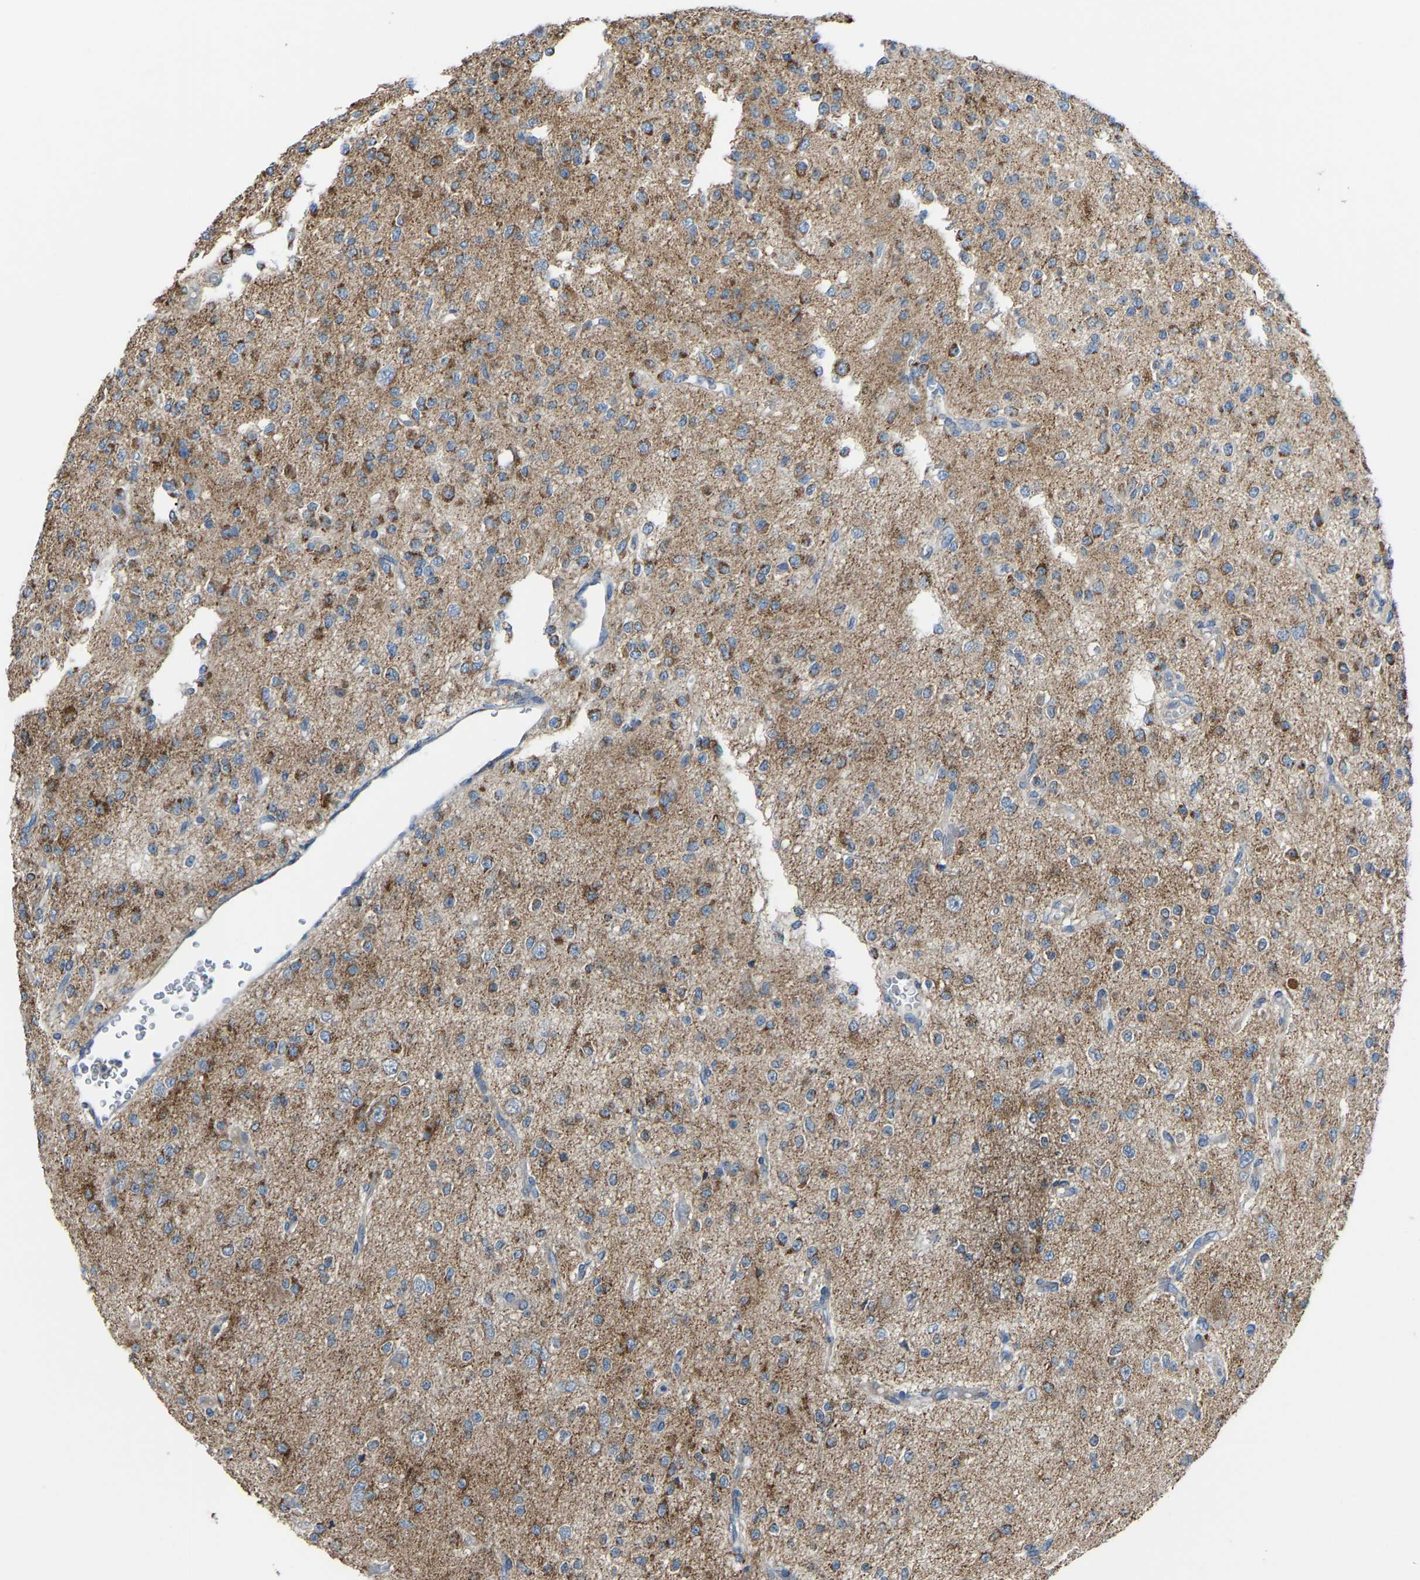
{"staining": {"intensity": "moderate", "quantity": ">75%", "location": "cytoplasmic/membranous"}, "tissue": "glioma", "cell_type": "Tumor cells", "image_type": "cancer", "snomed": [{"axis": "morphology", "description": "Glioma, malignant, Low grade"}, {"axis": "topography", "description": "Brain"}], "caption": "Glioma stained for a protein (brown) exhibits moderate cytoplasmic/membranous positive staining in about >75% of tumor cells.", "gene": "CANT1", "patient": {"sex": "male", "age": 38}}